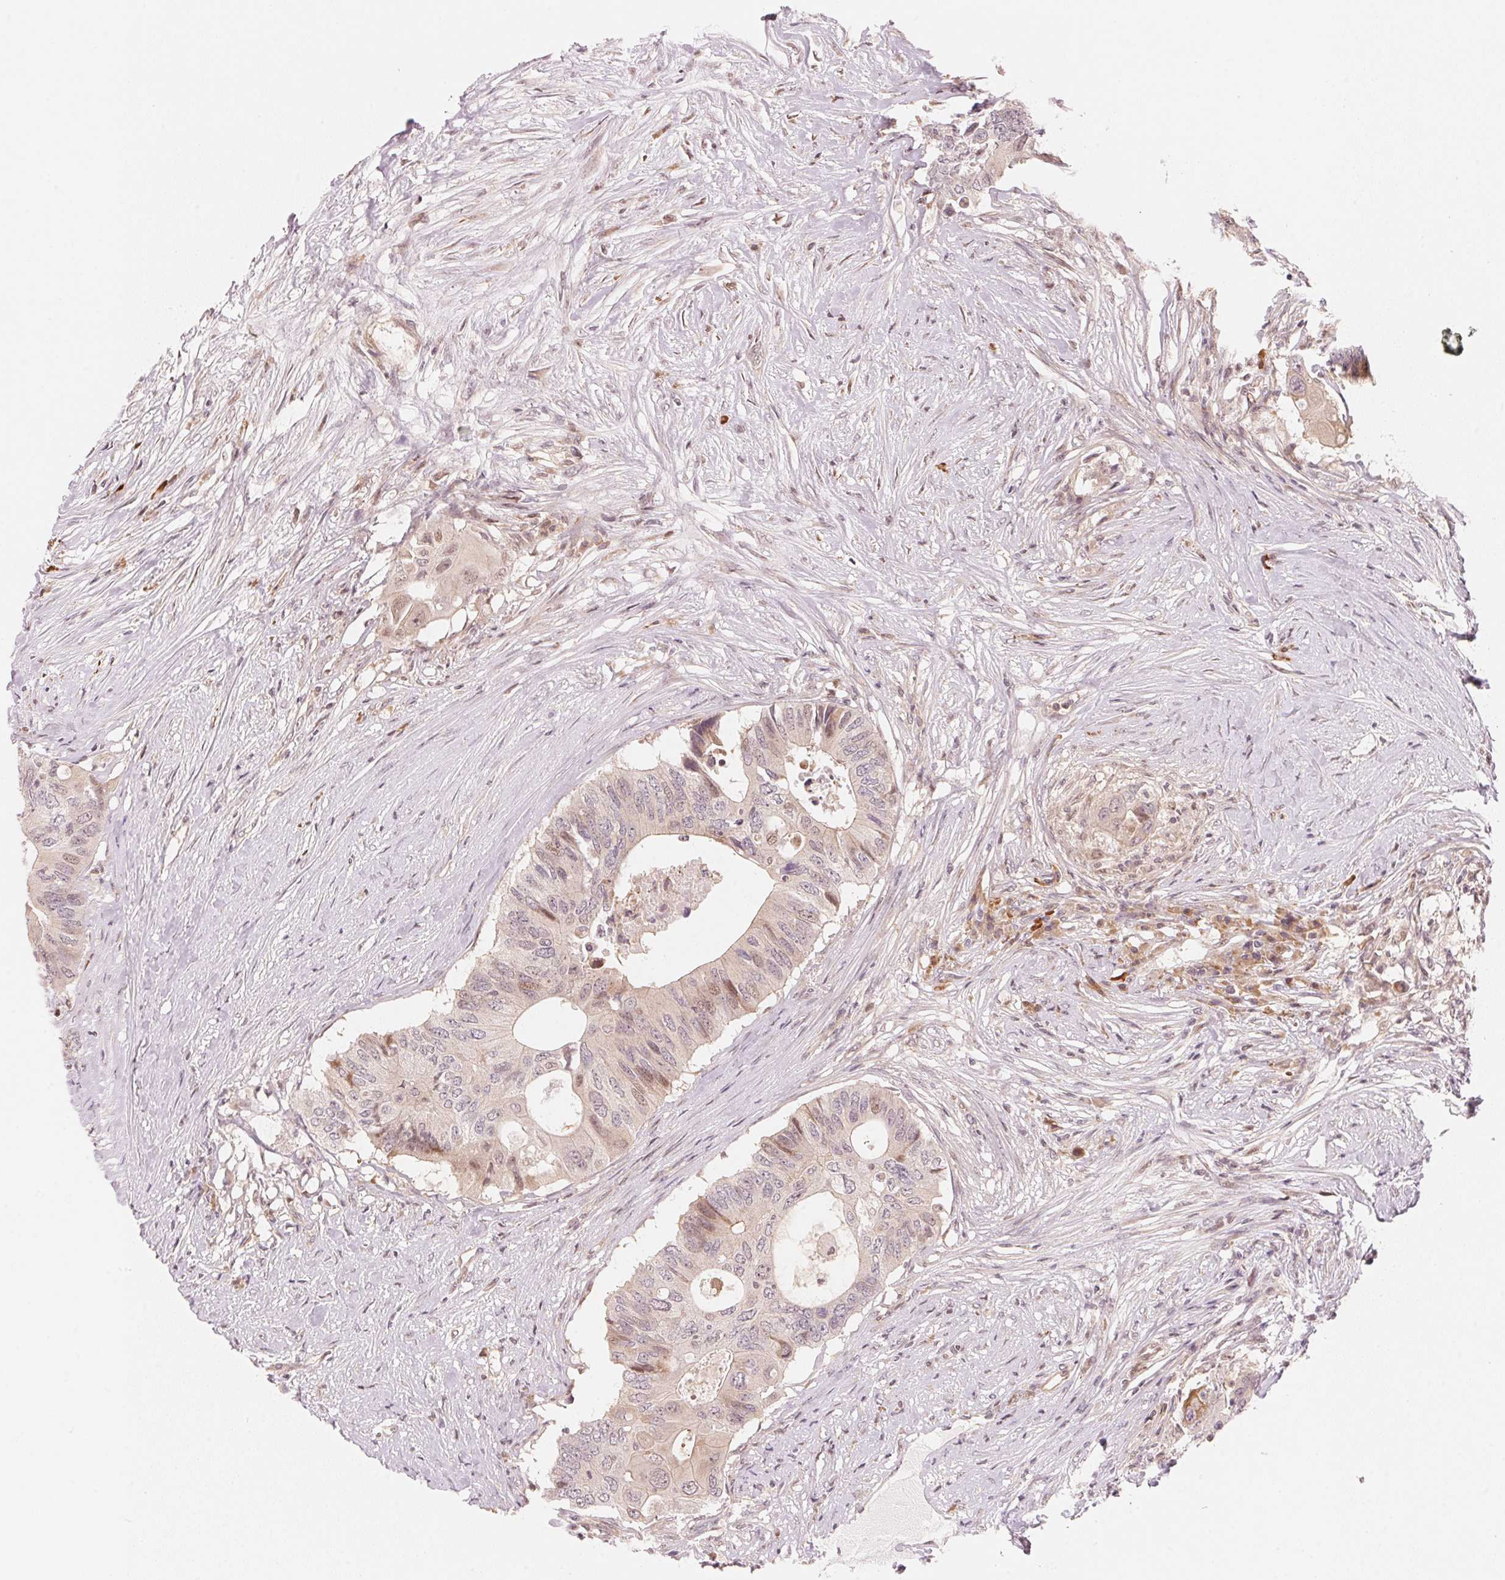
{"staining": {"intensity": "weak", "quantity": "<25%", "location": "cytoplasmic/membranous,nuclear"}, "tissue": "colorectal cancer", "cell_type": "Tumor cells", "image_type": "cancer", "snomed": [{"axis": "morphology", "description": "Adenocarcinoma, NOS"}, {"axis": "topography", "description": "Colon"}], "caption": "Immunohistochemistry of colorectal adenocarcinoma demonstrates no positivity in tumor cells. The staining is performed using DAB brown chromogen with nuclei counter-stained in using hematoxylin.", "gene": "PRKN", "patient": {"sex": "male", "age": 71}}